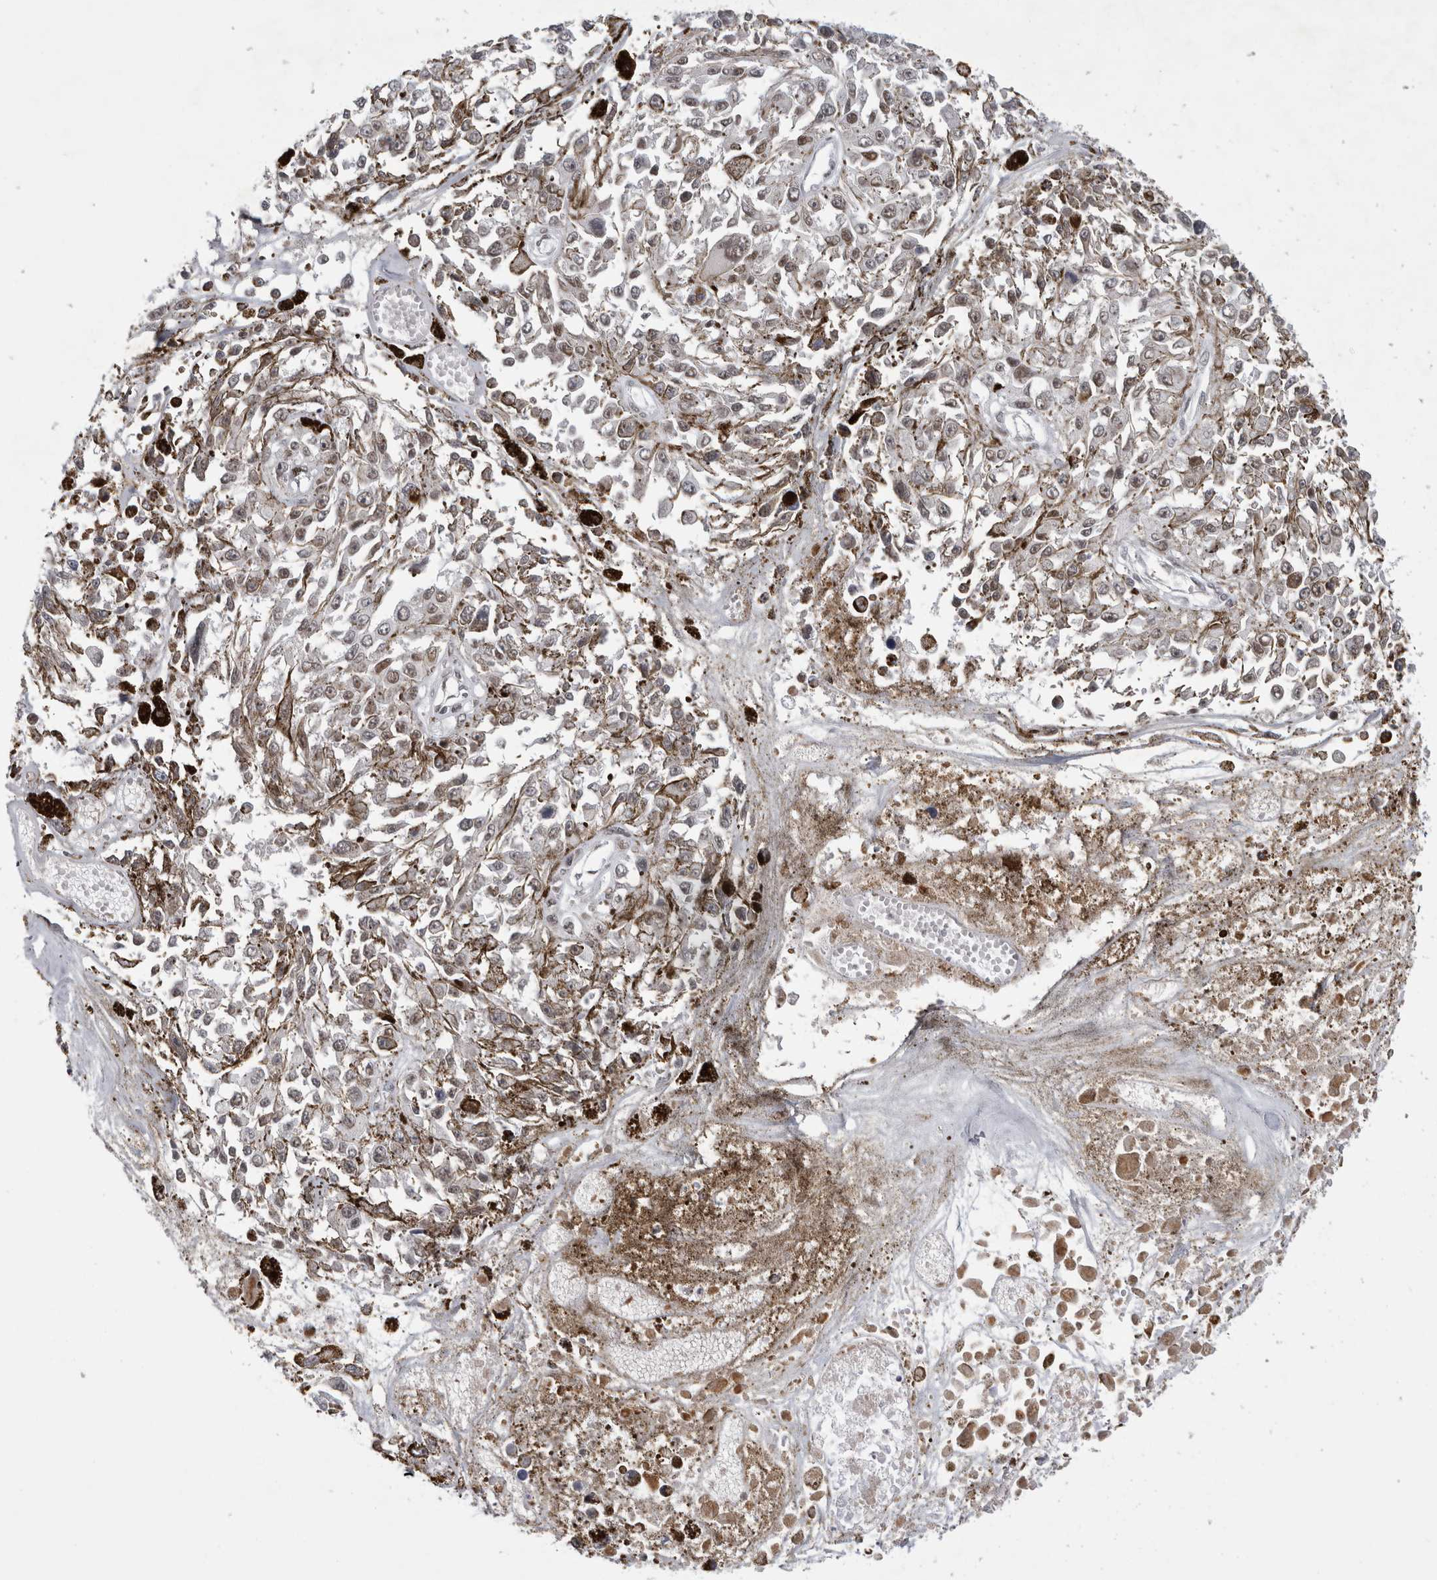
{"staining": {"intensity": "weak", "quantity": ">75%", "location": "nuclear"}, "tissue": "melanoma", "cell_type": "Tumor cells", "image_type": "cancer", "snomed": [{"axis": "morphology", "description": "Malignant melanoma, Metastatic site"}, {"axis": "topography", "description": "Lymph node"}], "caption": "Weak nuclear staining is appreciated in approximately >75% of tumor cells in malignant melanoma (metastatic site). Using DAB (brown) and hematoxylin (blue) stains, captured at high magnification using brightfield microscopy.", "gene": "PSMB2", "patient": {"sex": "male", "age": 59}}